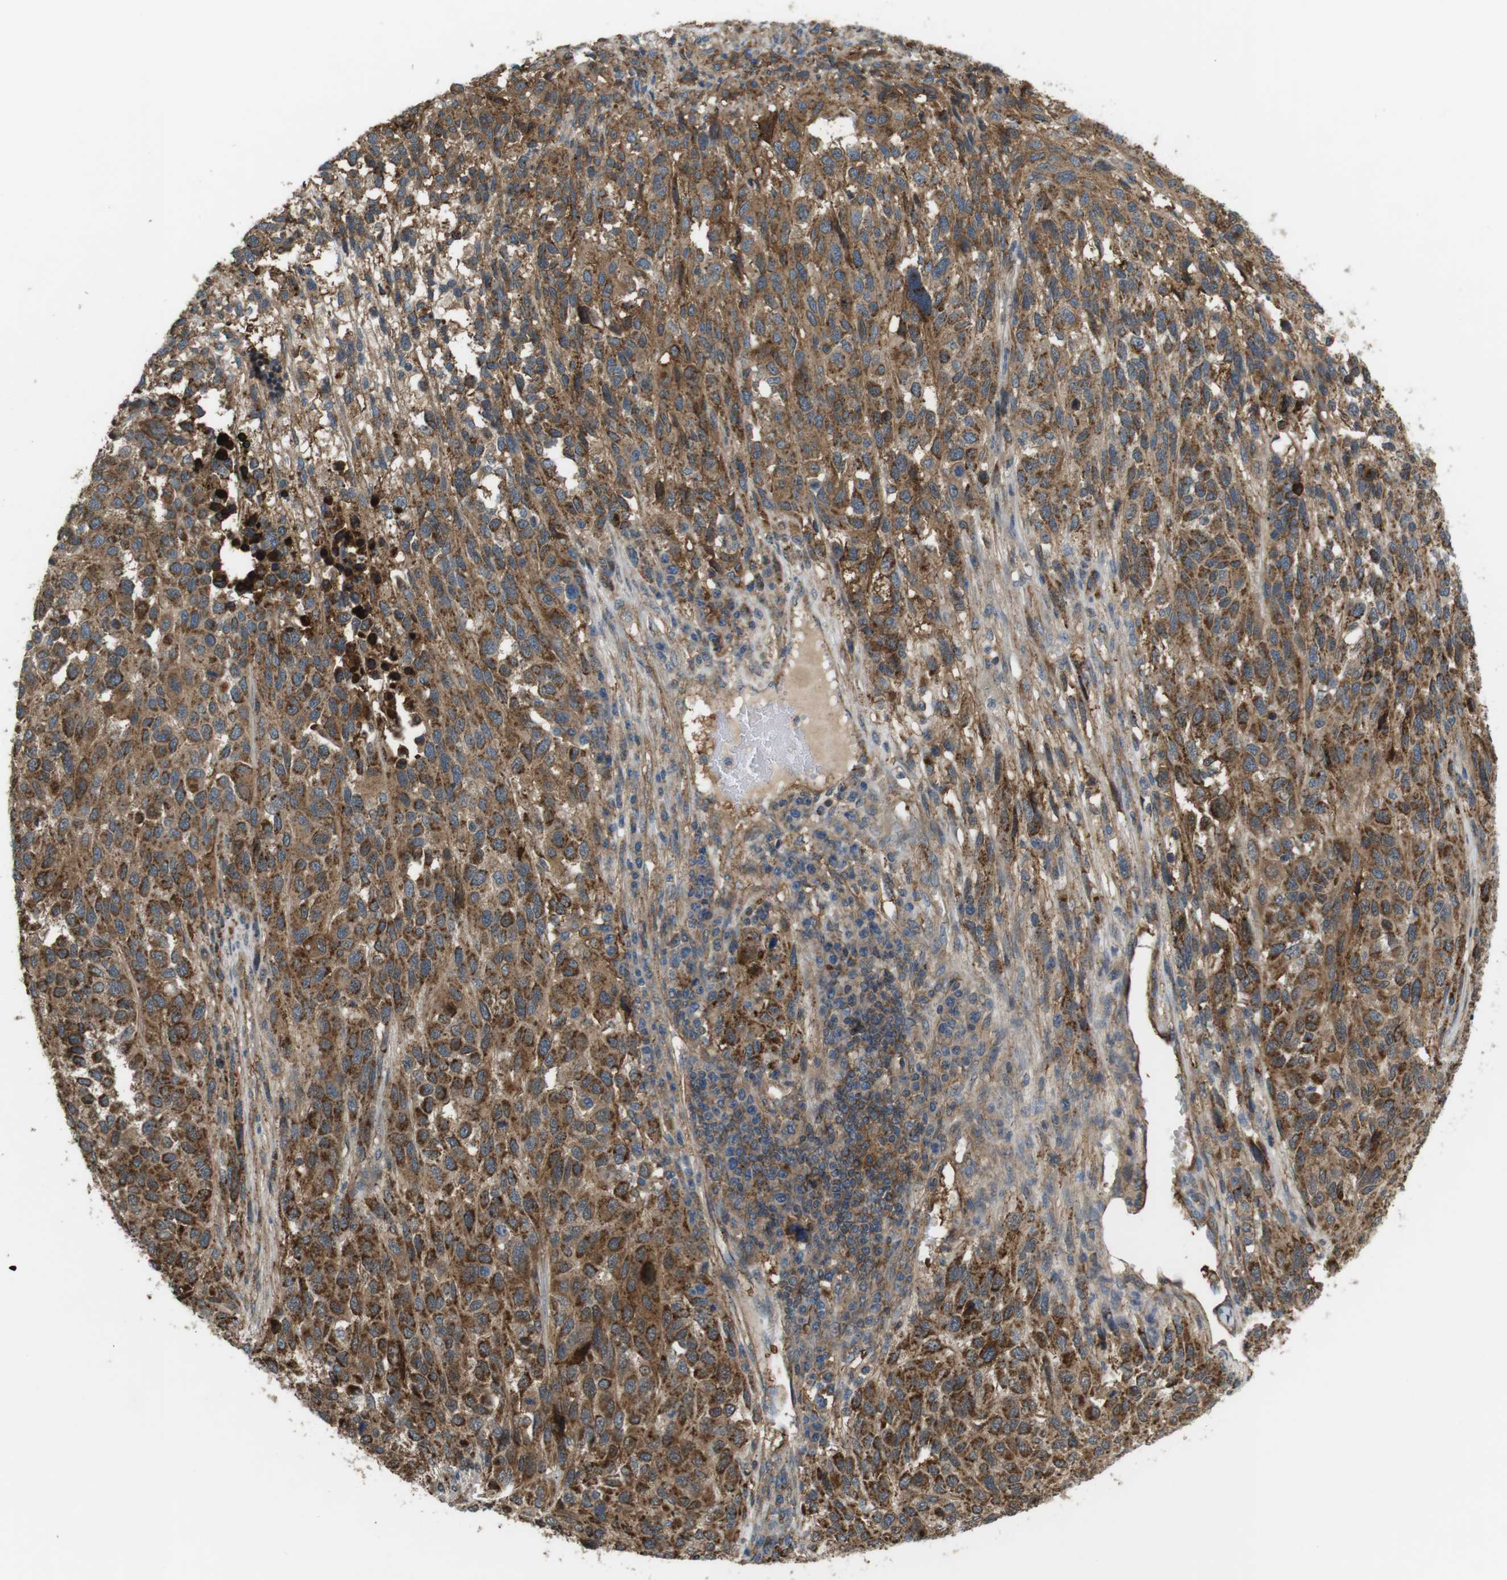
{"staining": {"intensity": "moderate", "quantity": ">75%", "location": "cytoplasmic/membranous"}, "tissue": "melanoma", "cell_type": "Tumor cells", "image_type": "cancer", "snomed": [{"axis": "morphology", "description": "Malignant melanoma, Metastatic site"}, {"axis": "topography", "description": "Lymph node"}], "caption": "The image displays staining of melanoma, revealing moderate cytoplasmic/membranous protein expression (brown color) within tumor cells. (IHC, brightfield microscopy, high magnification).", "gene": "DDAH2", "patient": {"sex": "male", "age": 61}}